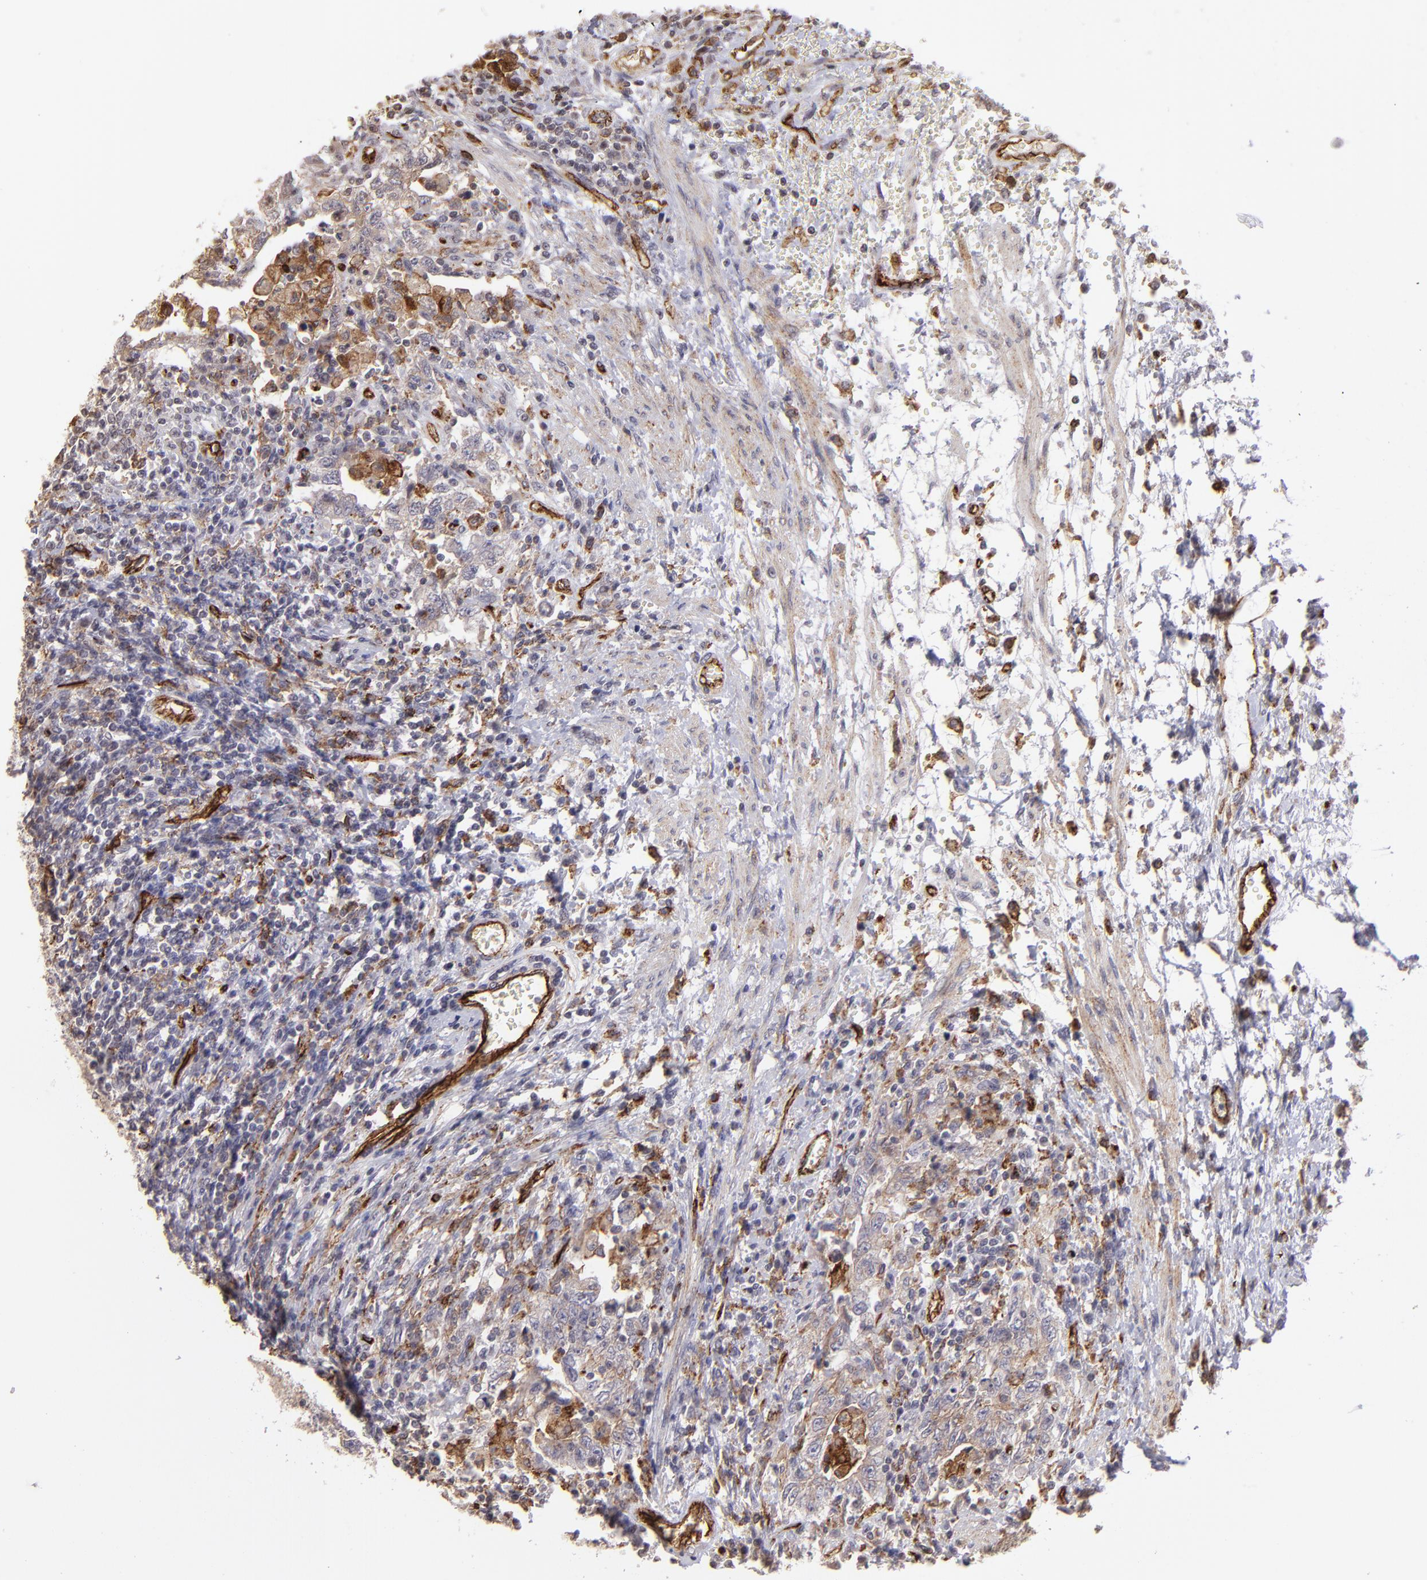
{"staining": {"intensity": "negative", "quantity": "none", "location": "none"}, "tissue": "testis cancer", "cell_type": "Tumor cells", "image_type": "cancer", "snomed": [{"axis": "morphology", "description": "Carcinoma, Embryonal, NOS"}, {"axis": "topography", "description": "Testis"}], "caption": "The photomicrograph exhibits no significant expression in tumor cells of testis cancer. (Stains: DAB (3,3'-diaminobenzidine) immunohistochemistry (IHC) with hematoxylin counter stain, Microscopy: brightfield microscopy at high magnification).", "gene": "DYSF", "patient": {"sex": "male", "age": 26}}